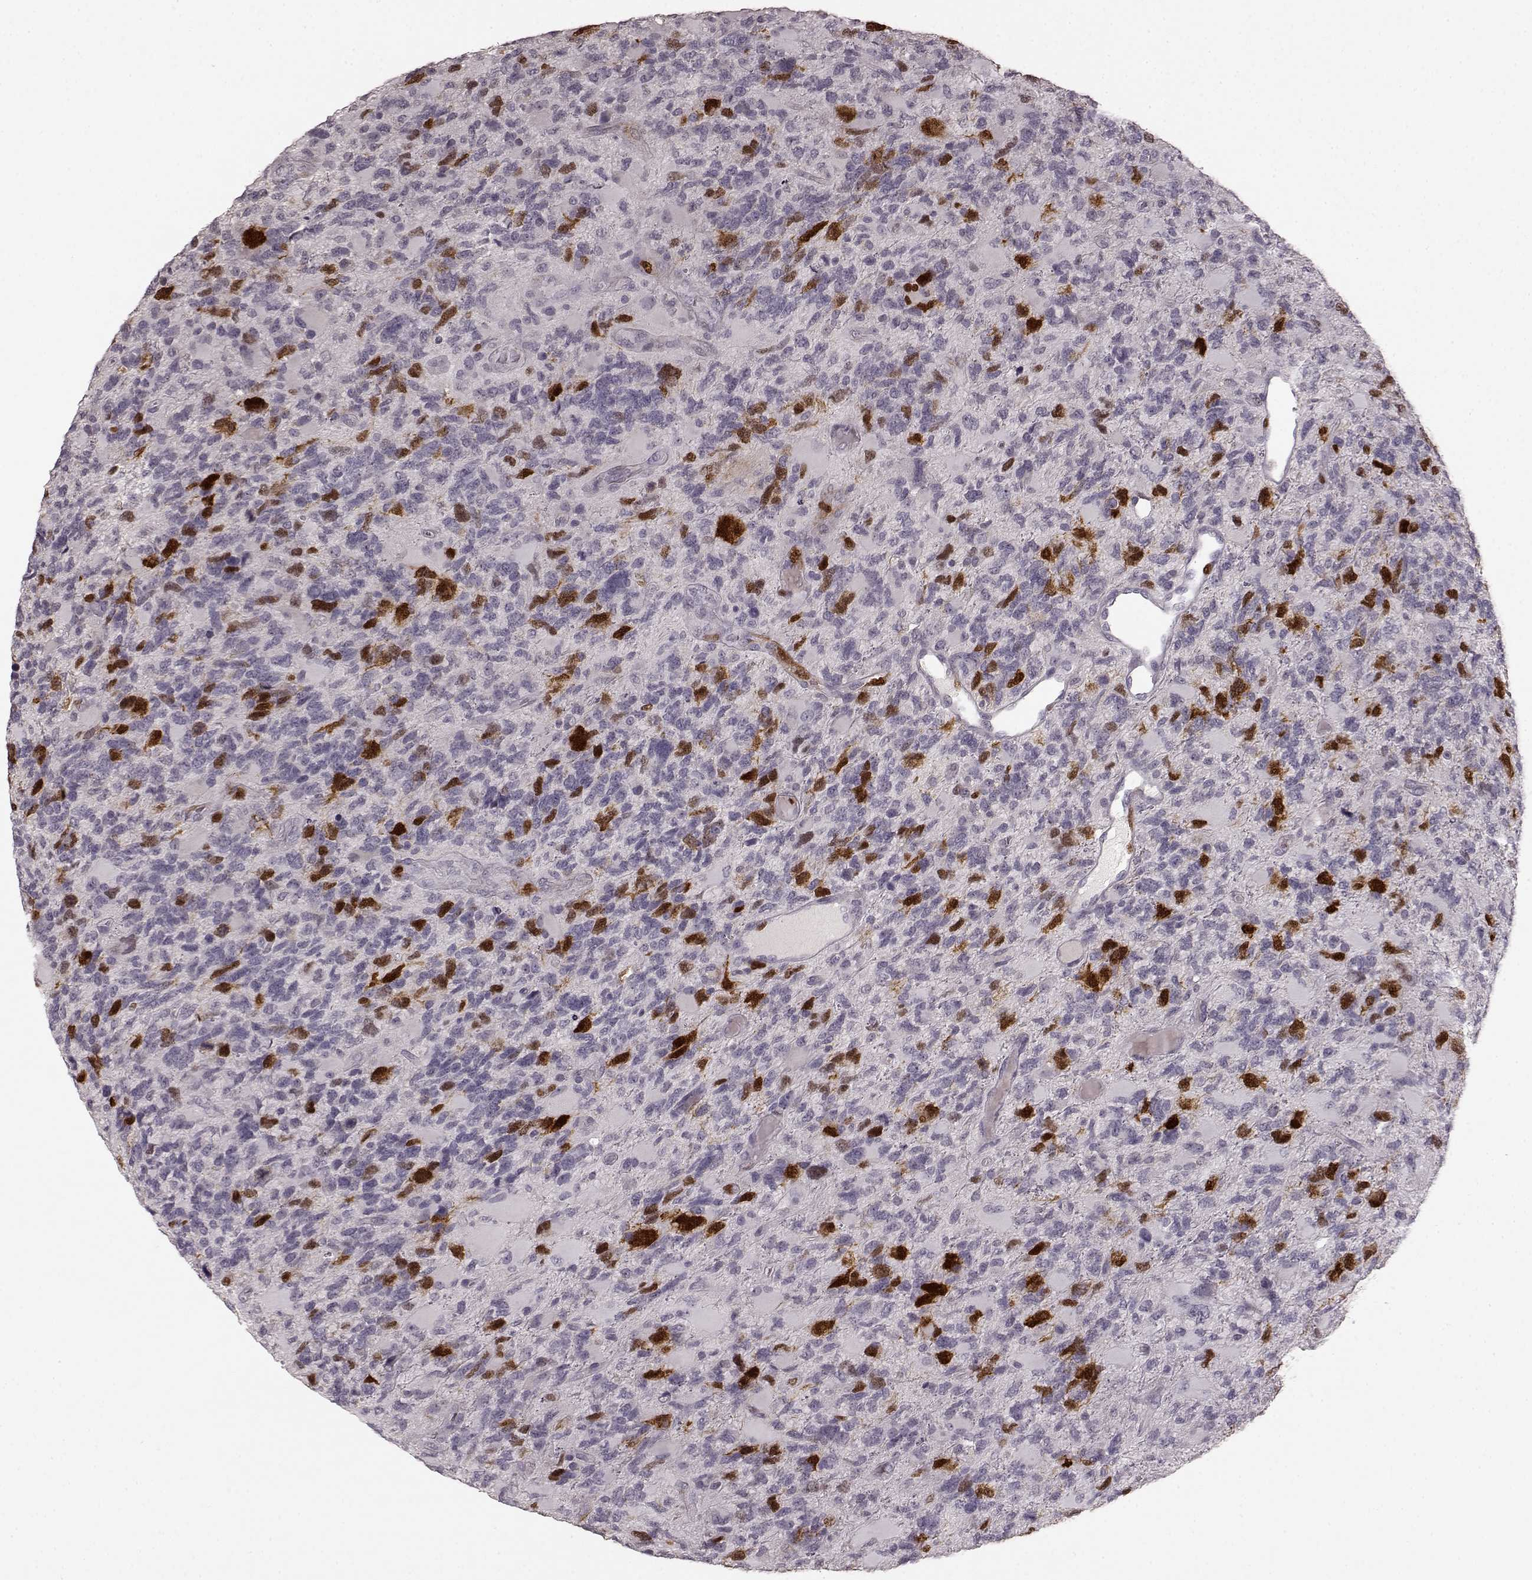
{"staining": {"intensity": "strong", "quantity": "<25%", "location": "nuclear"}, "tissue": "glioma", "cell_type": "Tumor cells", "image_type": "cancer", "snomed": [{"axis": "morphology", "description": "Glioma, malignant, High grade"}, {"axis": "topography", "description": "Brain"}], "caption": "Immunohistochemistry image of human glioma stained for a protein (brown), which displays medium levels of strong nuclear staining in about <25% of tumor cells.", "gene": "CCNA2", "patient": {"sex": "female", "age": 71}}